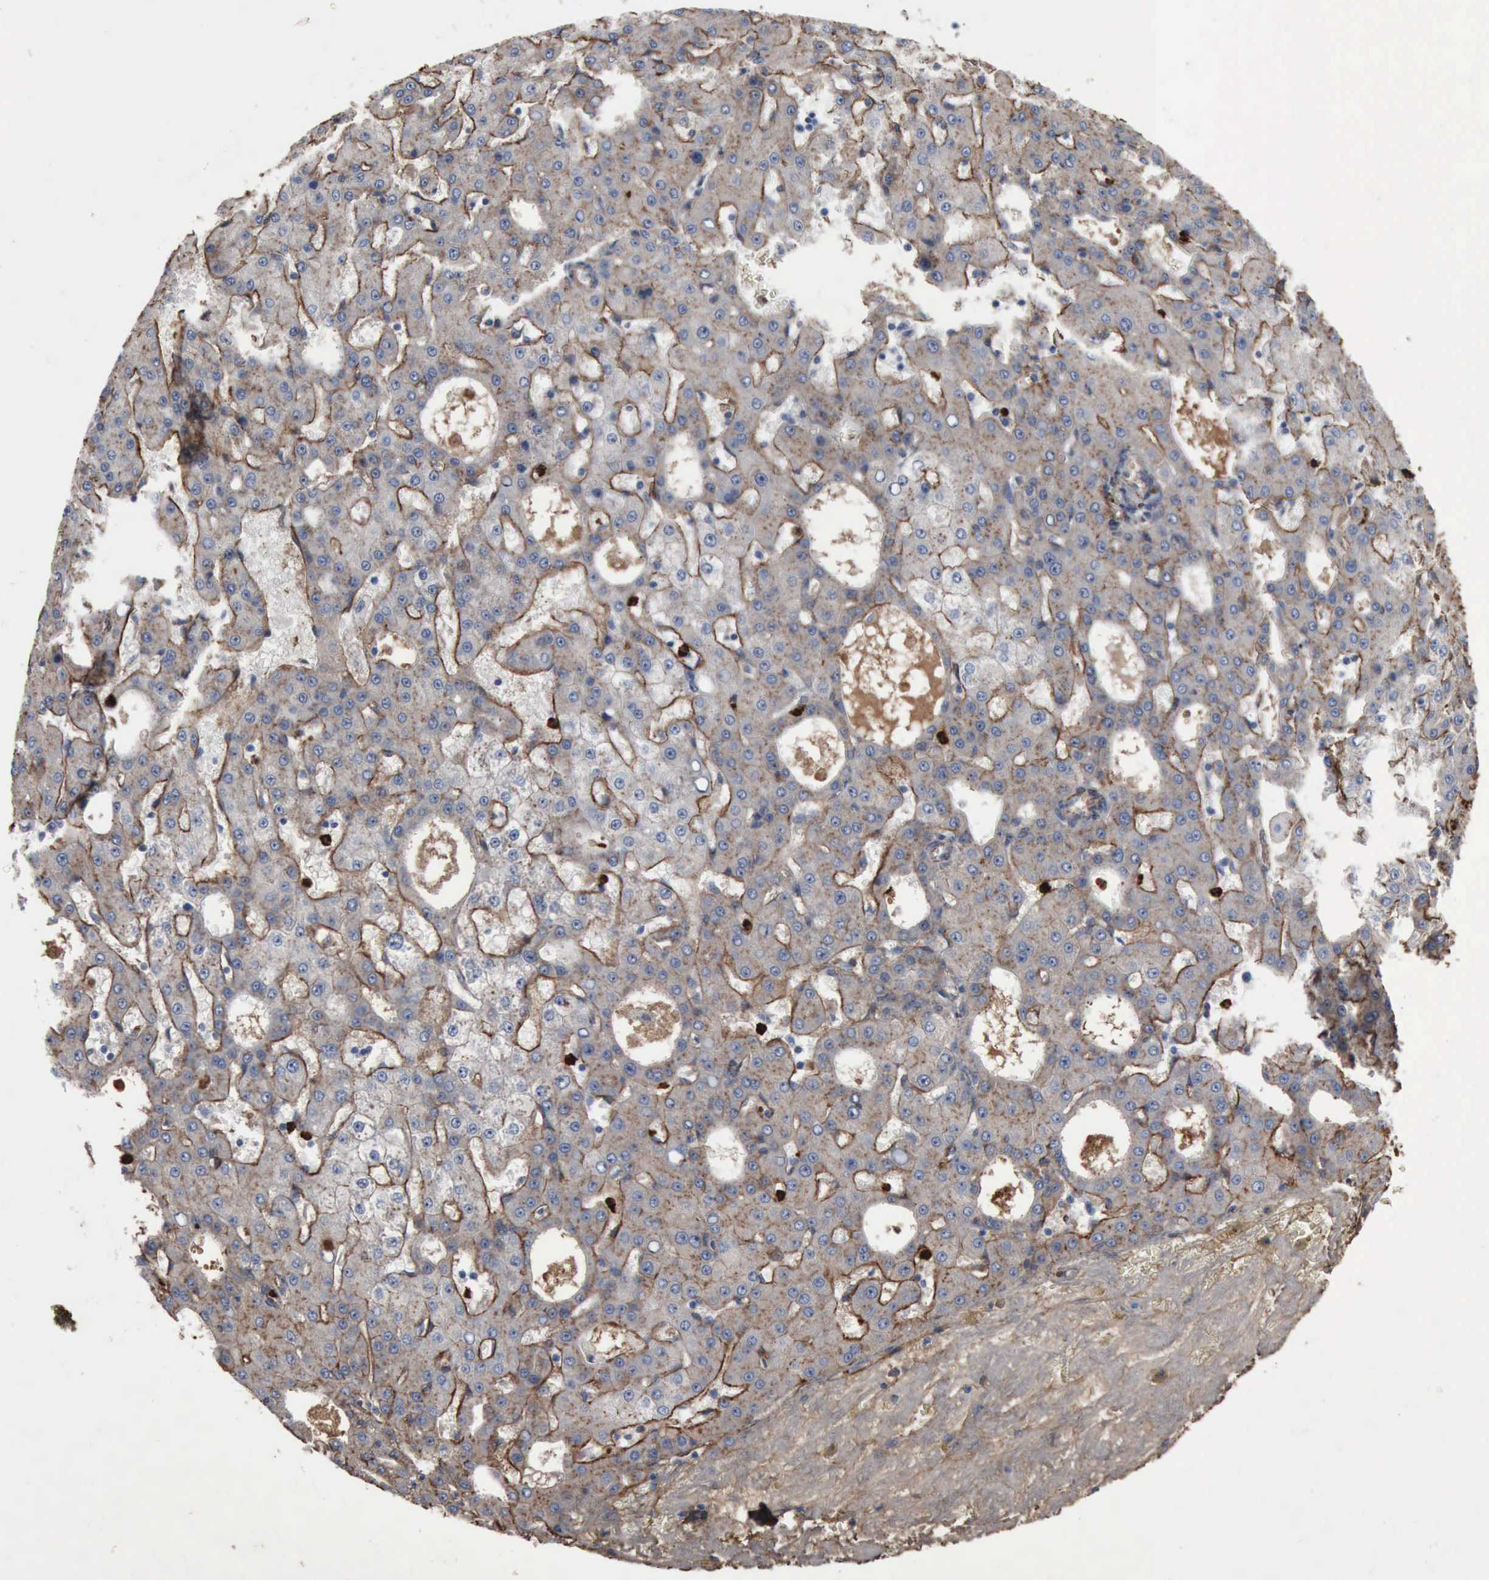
{"staining": {"intensity": "weak", "quantity": "25%-75%", "location": "cytoplasmic/membranous"}, "tissue": "liver cancer", "cell_type": "Tumor cells", "image_type": "cancer", "snomed": [{"axis": "morphology", "description": "Carcinoma, Hepatocellular, NOS"}, {"axis": "topography", "description": "Liver"}], "caption": "This micrograph shows immunohistochemistry staining of human liver cancer (hepatocellular carcinoma), with low weak cytoplasmic/membranous positivity in approximately 25%-75% of tumor cells.", "gene": "FN1", "patient": {"sex": "male", "age": 47}}